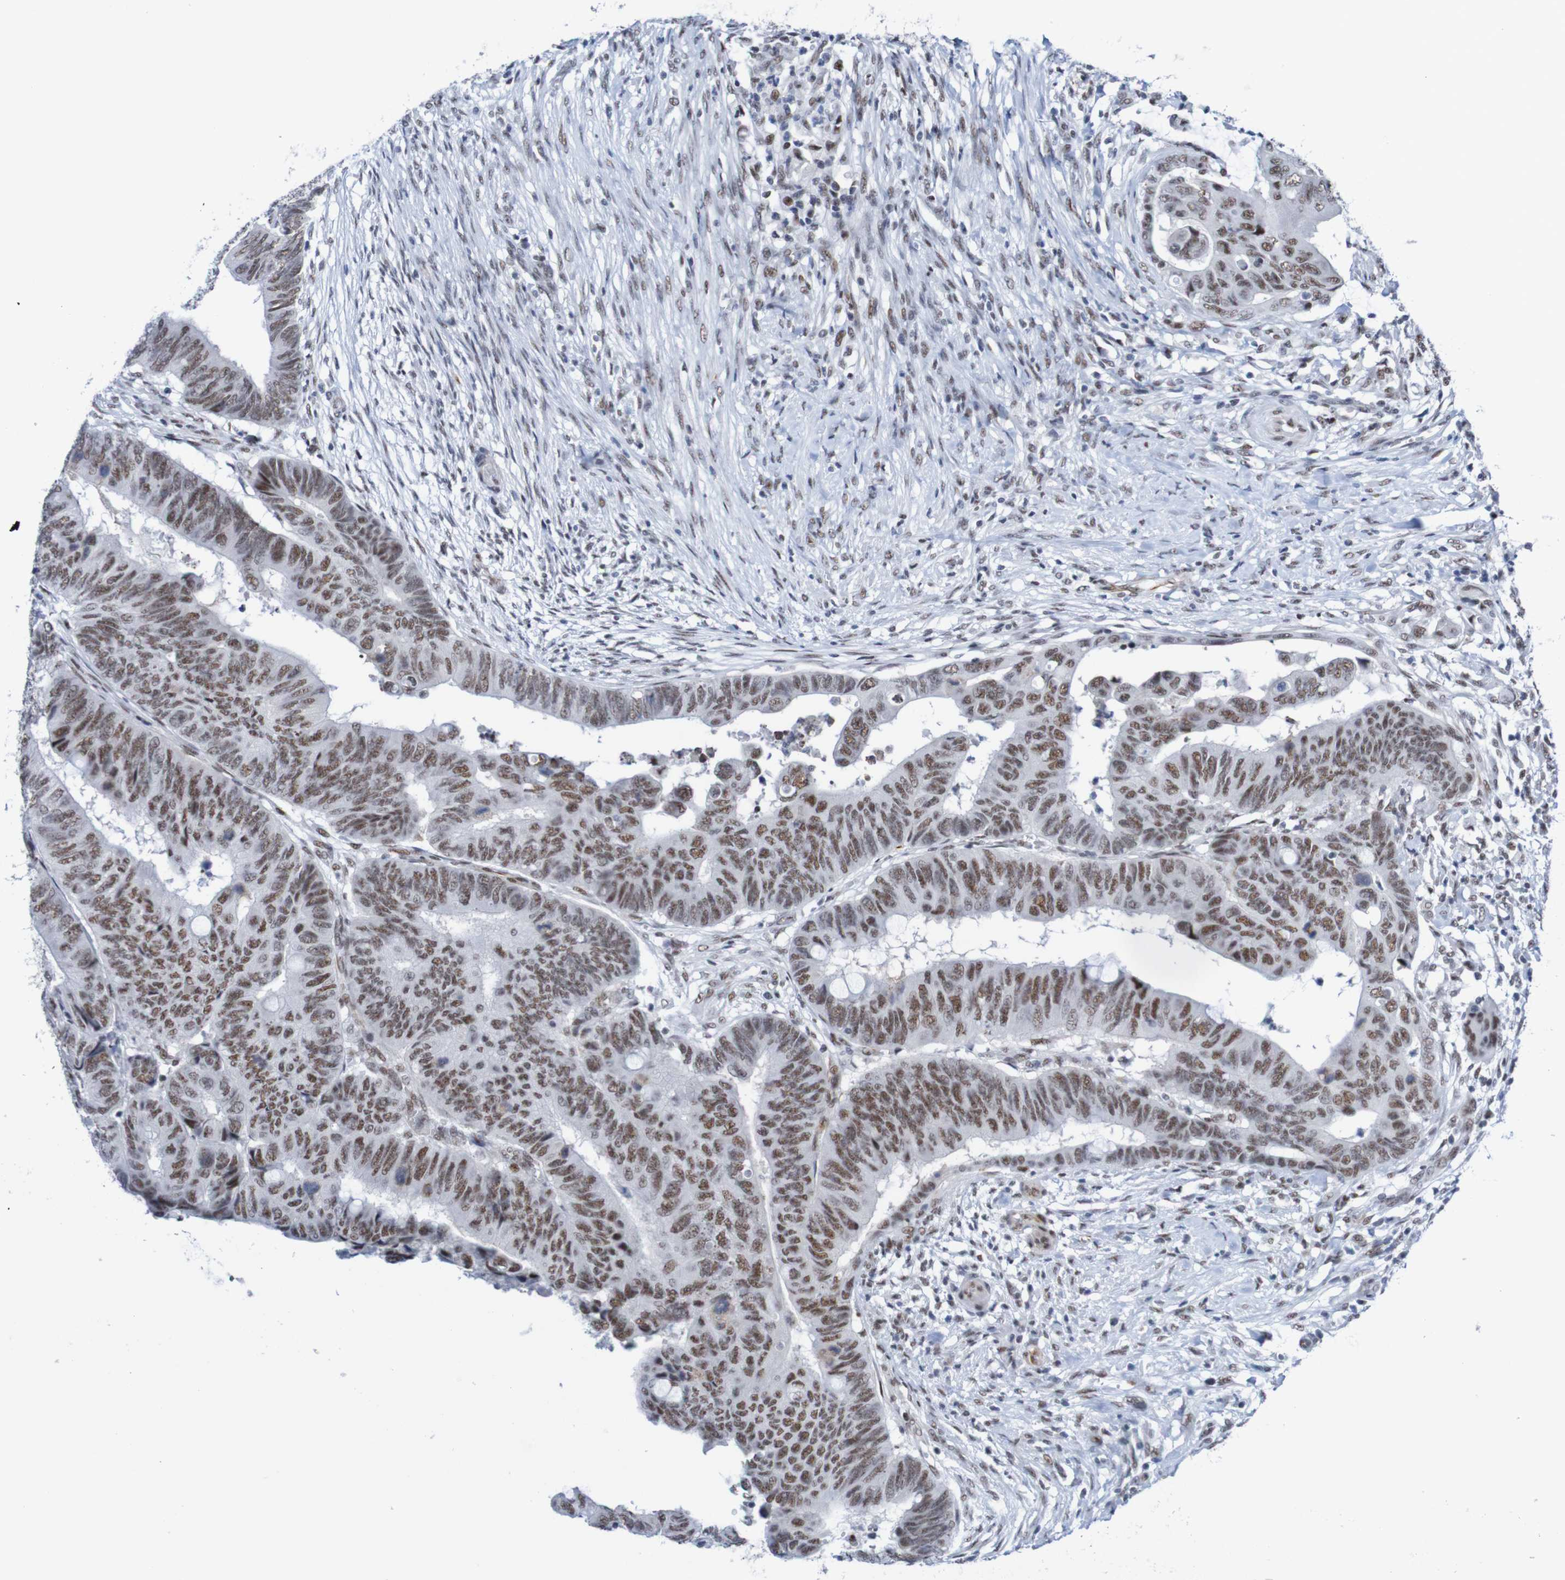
{"staining": {"intensity": "moderate", "quantity": ">75%", "location": "nuclear"}, "tissue": "colorectal cancer", "cell_type": "Tumor cells", "image_type": "cancer", "snomed": [{"axis": "morphology", "description": "Normal tissue, NOS"}, {"axis": "morphology", "description": "Adenocarcinoma, NOS"}, {"axis": "topography", "description": "Rectum"}, {"axis": "topography", "description": "Peripheral nerve tissue"}], "caption": "Tumor cells show medium levels of moderate nuclear staining in about >75% of cells in colorectal cancer (adenocarcinoma).", "gene": "CDC5L", "patient": {"sex": "male", "age": 92}}